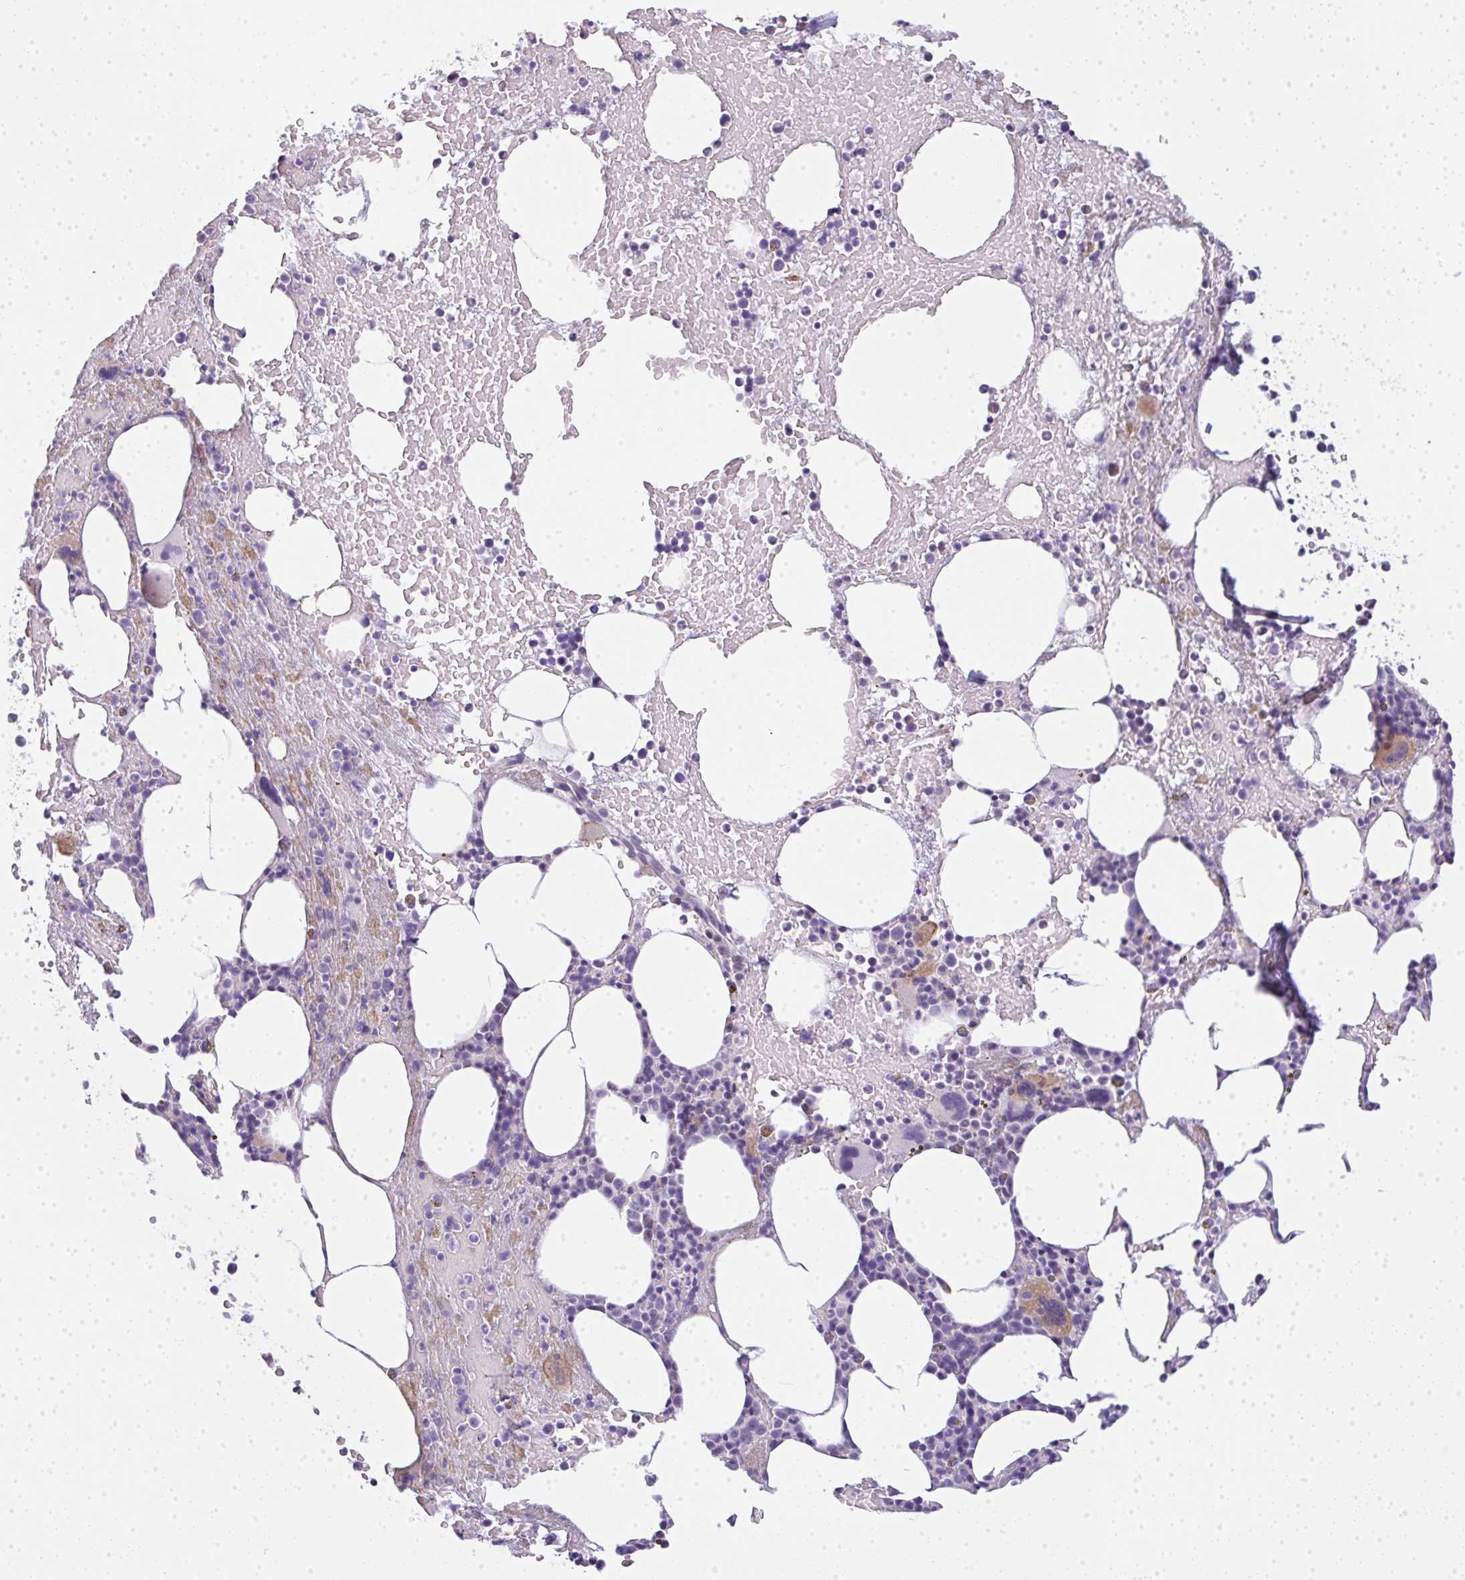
{"staining": {"intensity": "weak", "quantity": "<25%", "location": "cytoplasmic/membranous"}, "tissue": "bone marrow", "cell_type": "Hematopoietic cells", "image_type": "normal", "snomed": [{"axis": "morphology", "description": "Normal tissue, NOS"}, {"axis": "topography", "description": "Bone marrow"}], "caption": "High power microscopy histopathology image of an immunohistochemistry (IHC) micrograph of unremarkable bone marrow, revealing no significant staining in hematopoietic cells.", "gene": "LPAR4", "patient": {"sex": "female", "age": 62}}